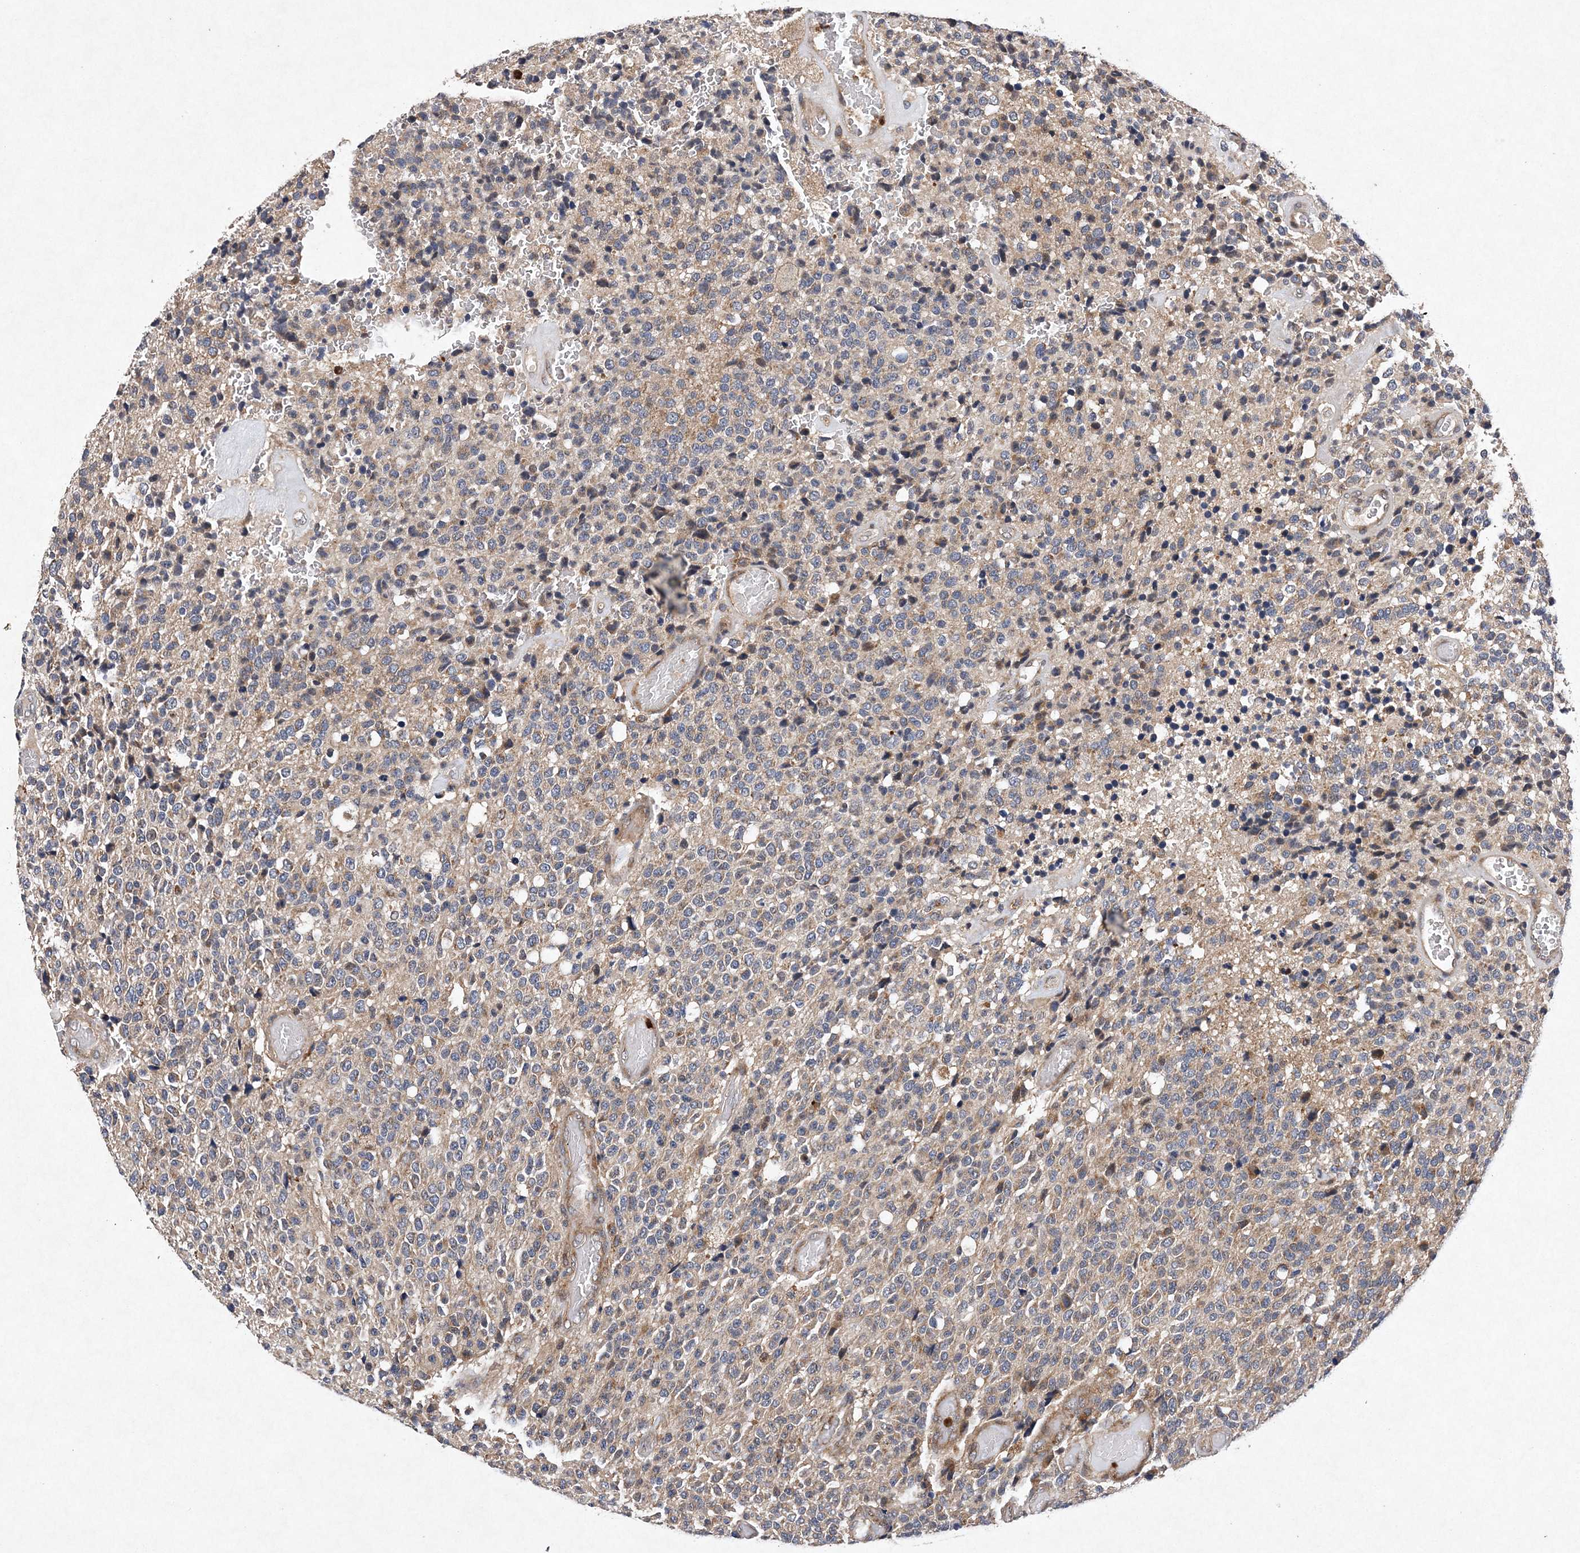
{"staining": {"intensity": "negative", "quantity": "none", "location": "none"}, "tissue": "glioma", "cell_type": "Tumor cells", "image_type": "cancer", "snomed": [{"axis": "morphology", "description": "Glioma, malignant, High grade"}, {"axis": "topography", "description": "pancreas cauda"}], "caption": "Immunohistochemistry (IHC) micrograph of neoplastic tissue: malignant glioma (high-grade) stained with DAB reveals no significant protein expression in tumor cells.", "gene": "PROSER1", "patient": {"sex": "male", "age": 60}}